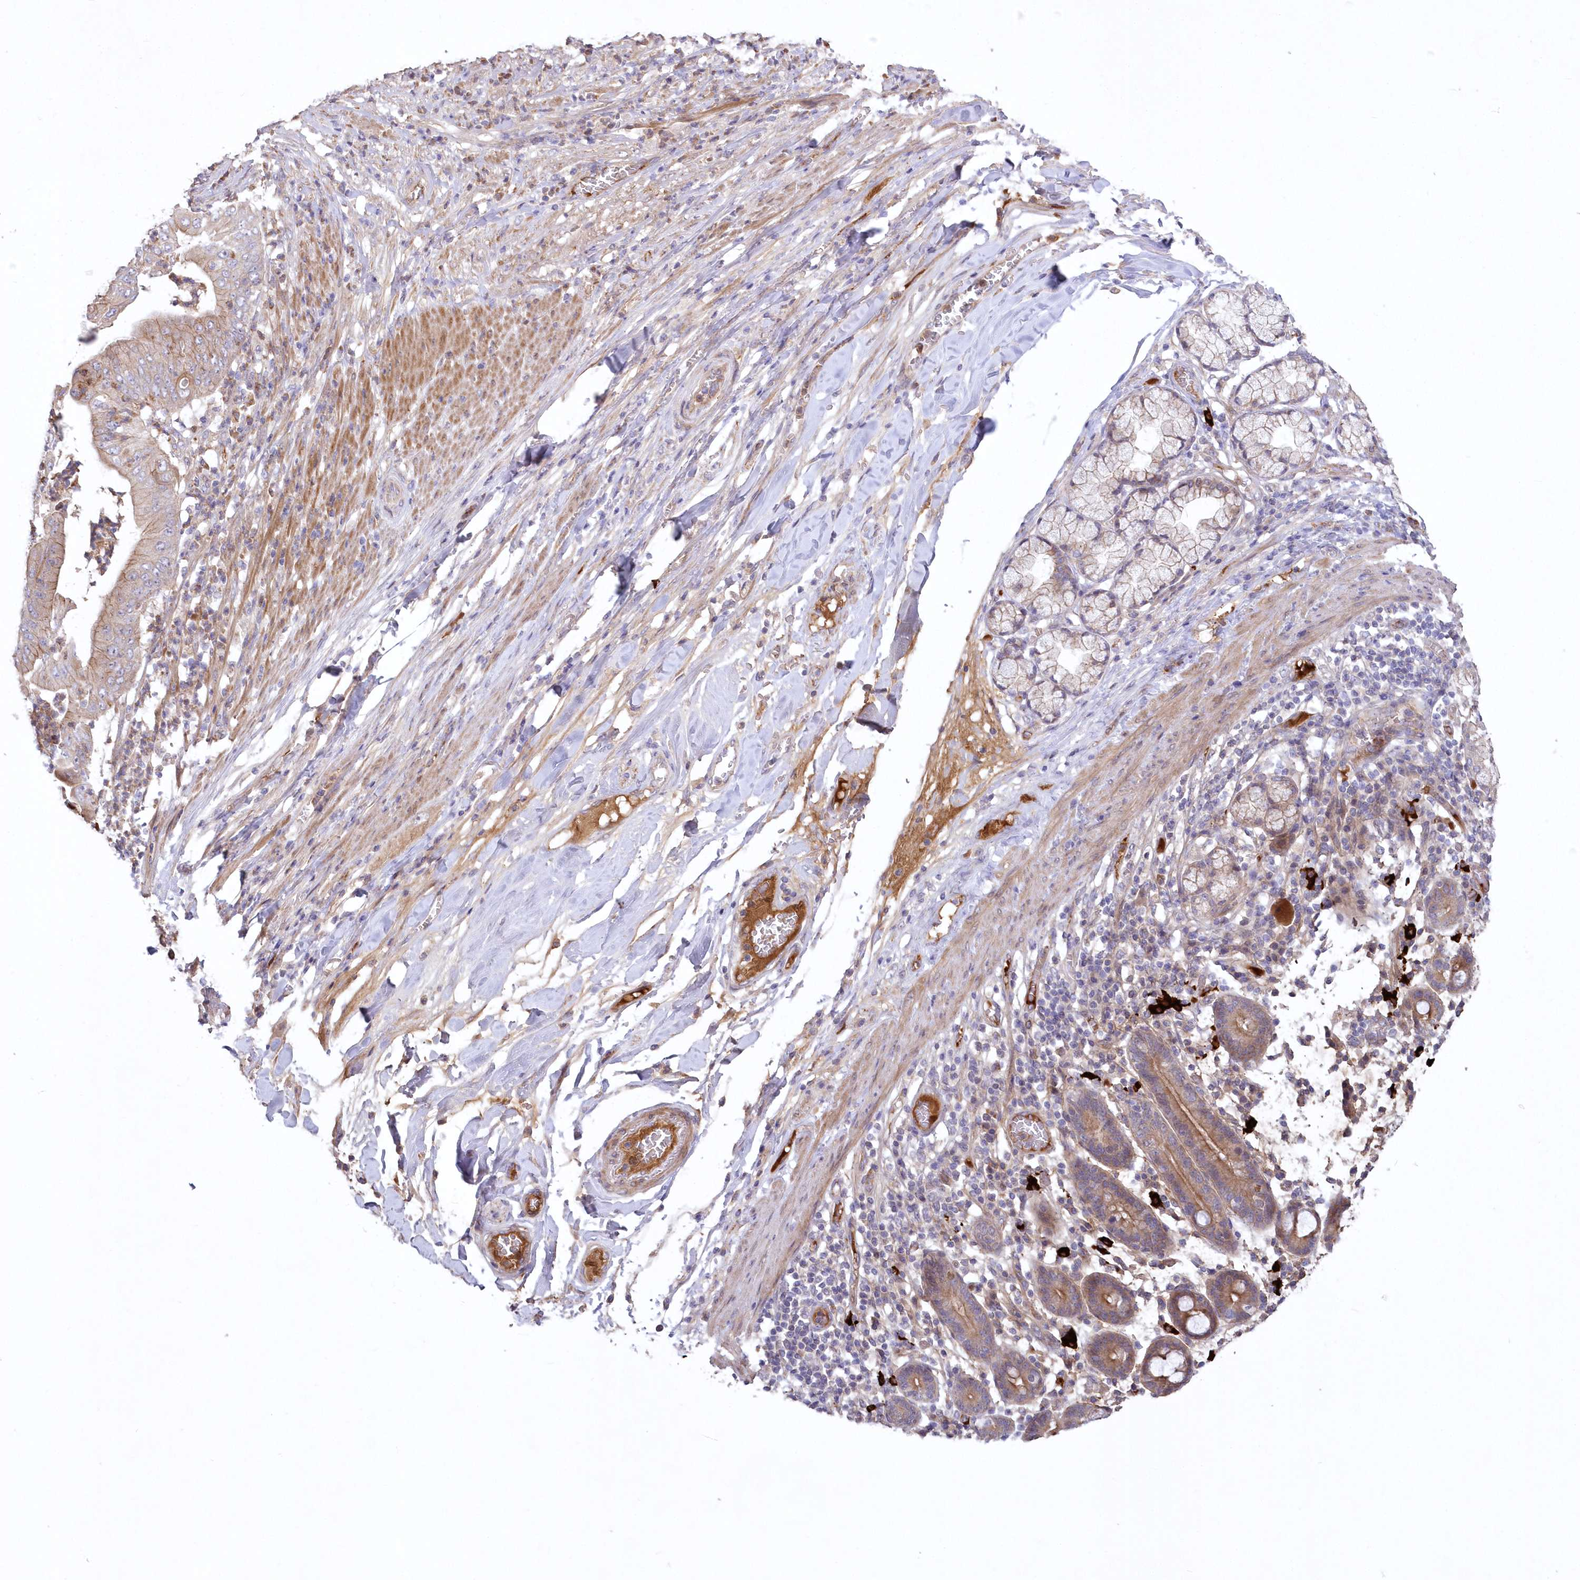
{"staining": {"intensity": "moderate", "quantity": "25%-75%", "location": "cytoplasmic/membranous"}, "tissue": "pancreatic cancer", "cell_type": "Tumor cells", "image_type": "cancer", "snomed": [{"axis": "morphology", "description": "Adenocarcinoma, NOS"}, {"axis": "topography", "description": "Pancreas"}], "caption": "A micrograph of pancreatic adenocarcinoma stained for a protein displays moderate cytoplasmic/membranous brown staining in tumor cells.", "gene": "WBP1L", "patient": {"sex": "female", "age": 77}}